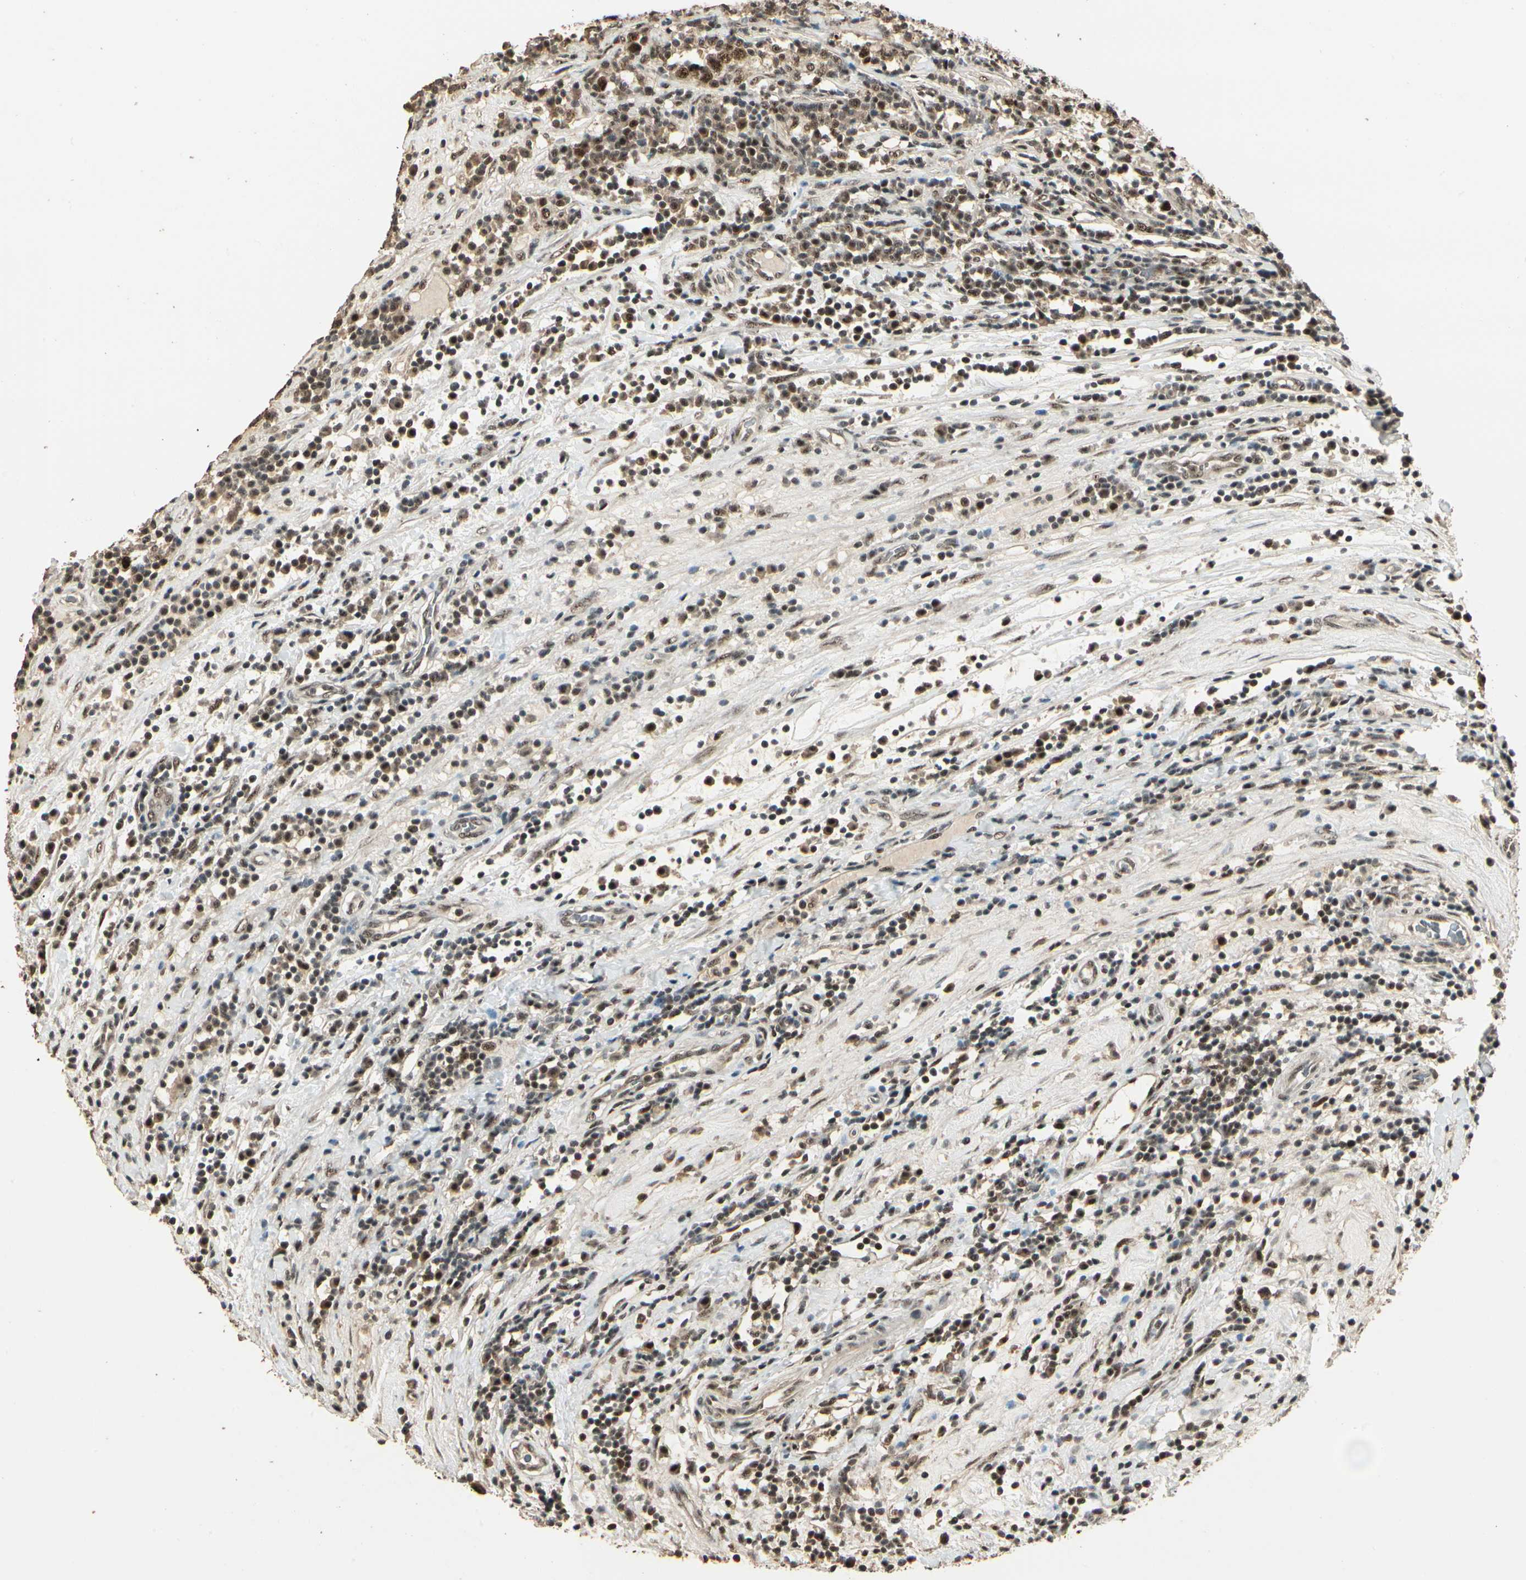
{"staining": {"intensity": "strong", "quantity": ">75%", "location": "nuclear"}, "tissue": "testis cancer", "cell_type": "Tumor cells", "image_type": "cancer", "snomed": [{"axis": "morphology", "description": "Seminoma, NOS"}, {"axis": "topography", "description": "Testis"}], "caption": "High-magnification brightfield microscopy of testis cancer stained with DAB (3,3'-diaminobenzidine) (brown) and counterstained with hematoxylin (blue). tumor cells exhibit strong nuclear staining is identified in about>75% of cells.", "gene": "RBM25", "patient": {"sex": "male", "age": 43}}